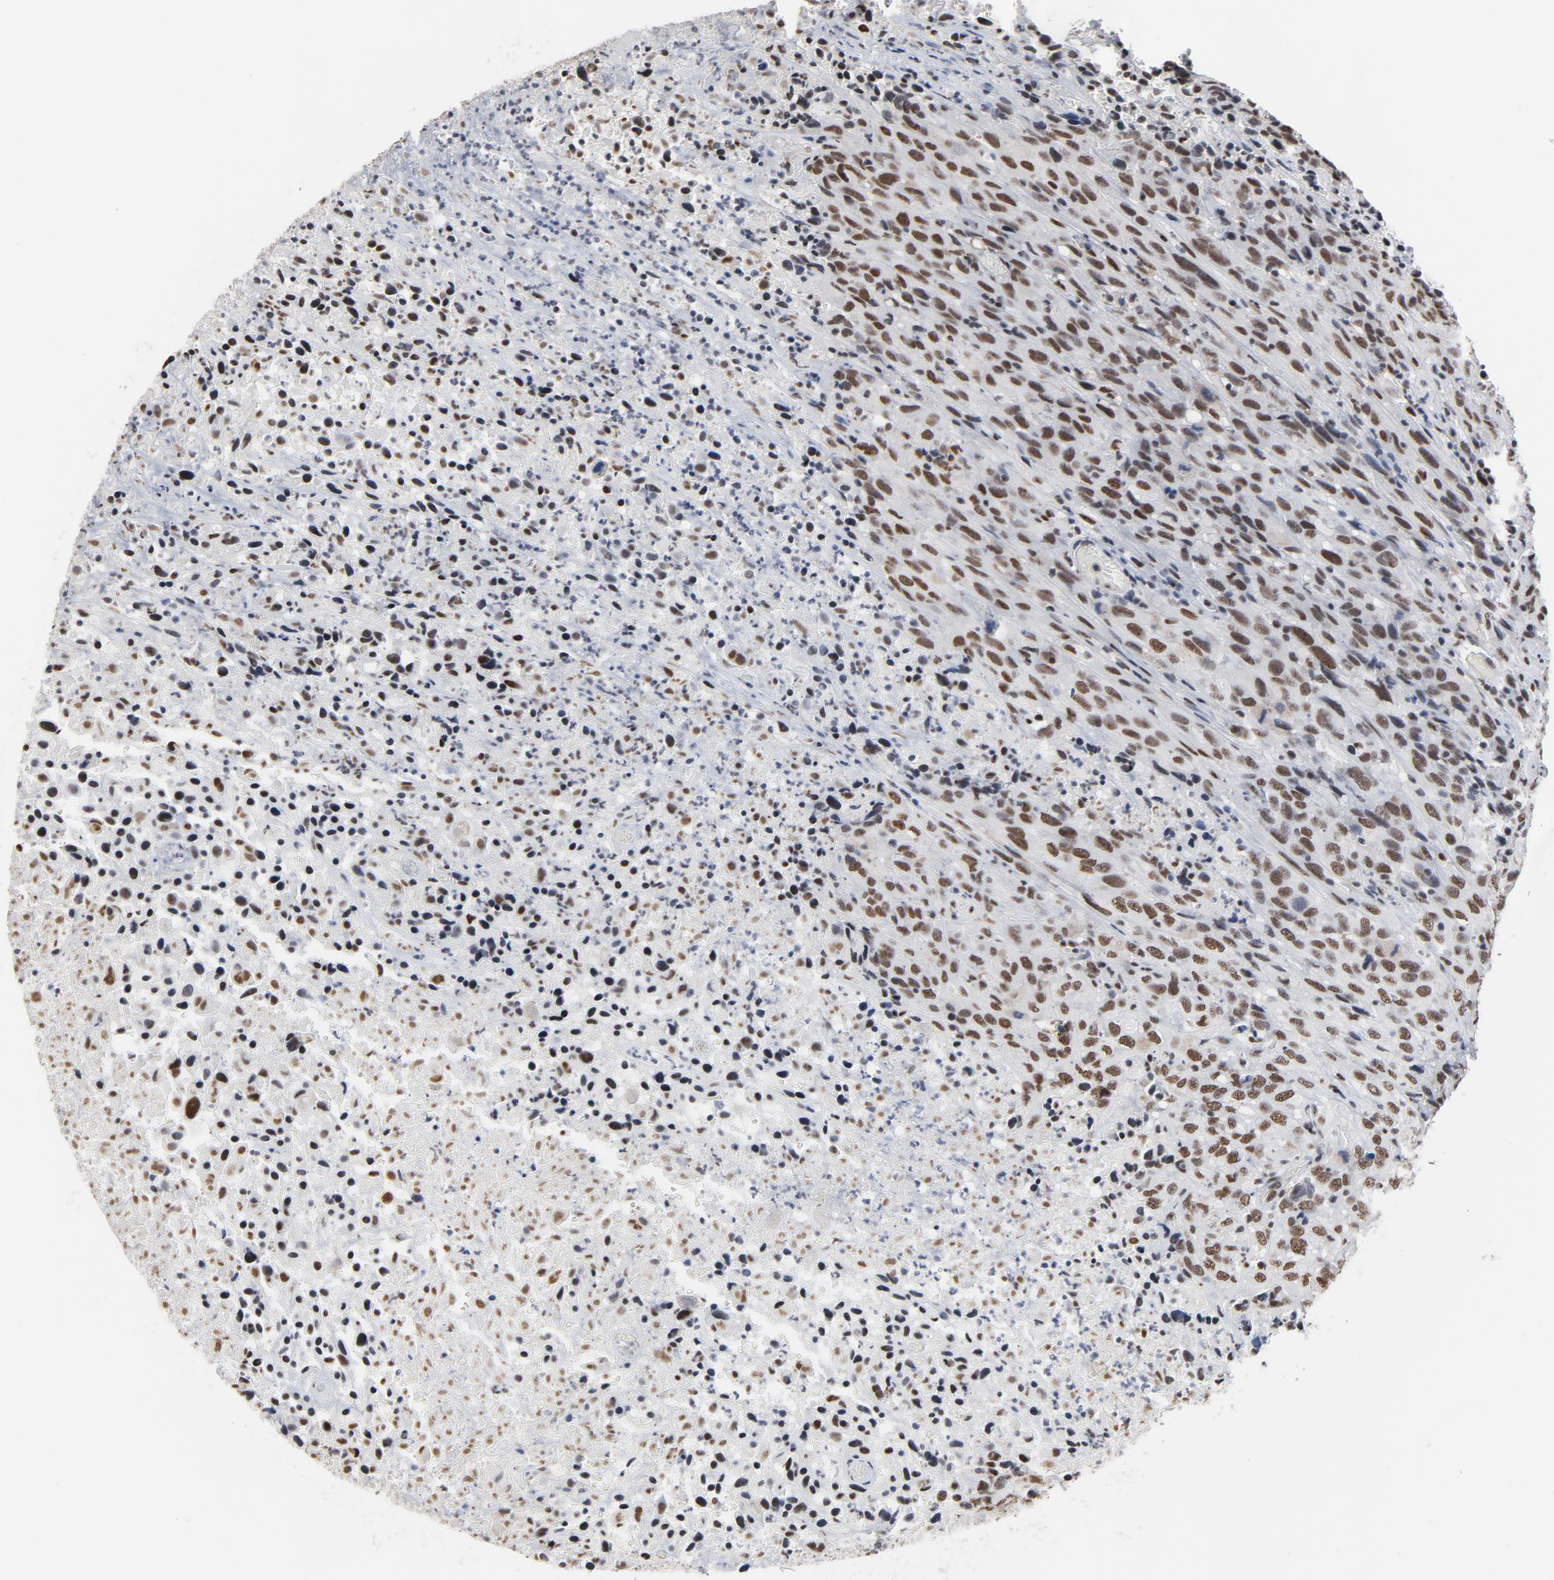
{"staining": {"intensity": "moderate", "quantity": ">75%", "location": "nuclear"}, "tissue": "urothelial cancer", "cell_type": "Tumor cells", "image_type": "cancer", "snomed": [{"axis": "morphology", "description": "Urothelial carcinoma, High grade"}, {"axis": "topography", "description": "Urinary bladder"}], "caption": "Protein staining demonstrates moderate nuclear expression in approximately >75% of tumor cells in high-grade urothelial carcinoma.", "gene": "MRE11", "patient": {"sex": "male", "age": 61}}